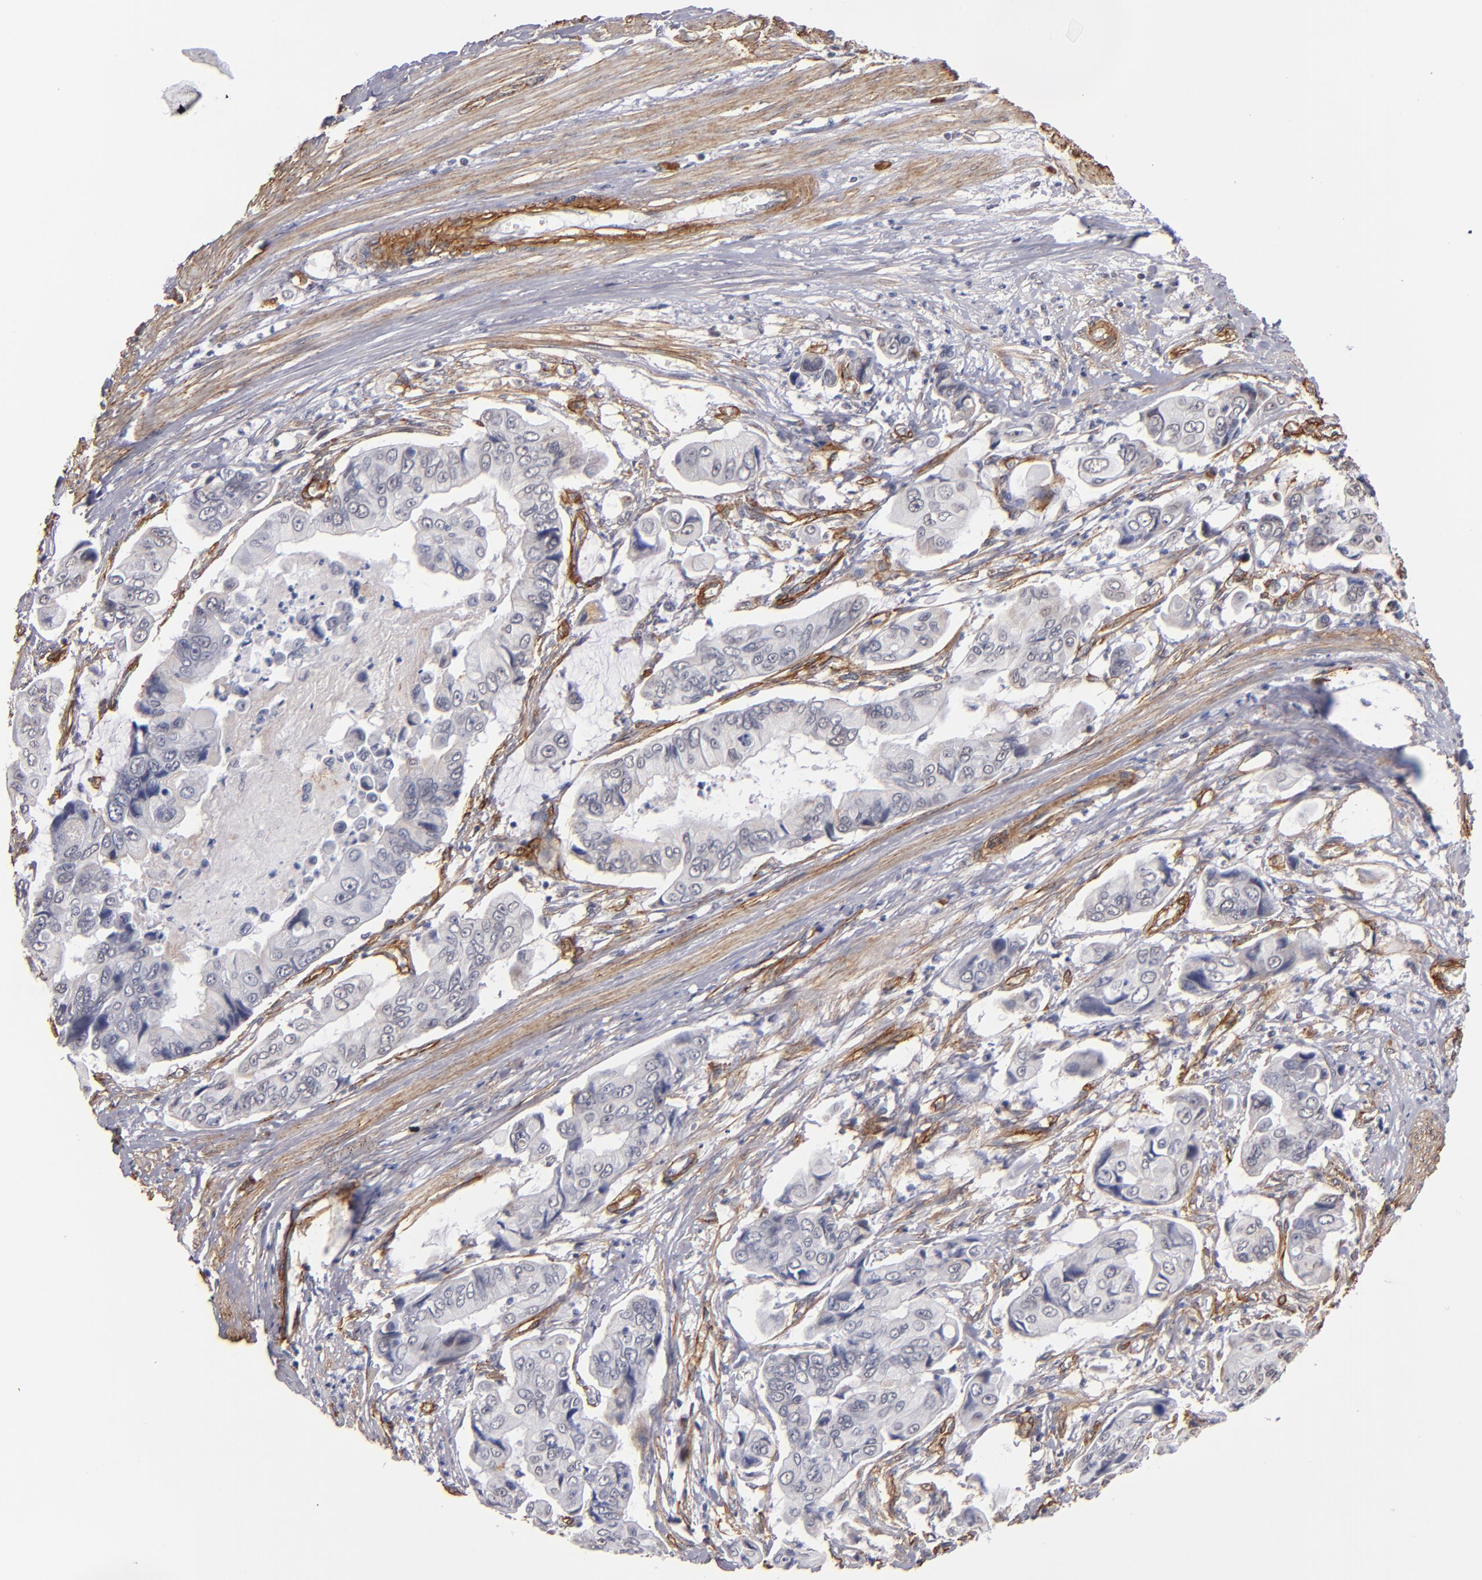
{"staining": {"intensity": "weak", "quantity": "25%-75%", "location": "cytoplasmic/membranous"}, "tissue": "stomach cancer", "cell_type": "Tumor cells", "image_type": "cancer", "snomed": [{"axis": "morphology", "description": "Adenocarcinoma, NOS"}, {"axis": "topography", "description": "Stomach, upper"}], "caption": "Protein staining of adenocarcinoma (stomach) tissue displays weak cytoplasmic/membranous staining in about 25%-75% of tumor cells.", "gene": "LAMC1", "patient": {"sex": "male", "age": 80}}